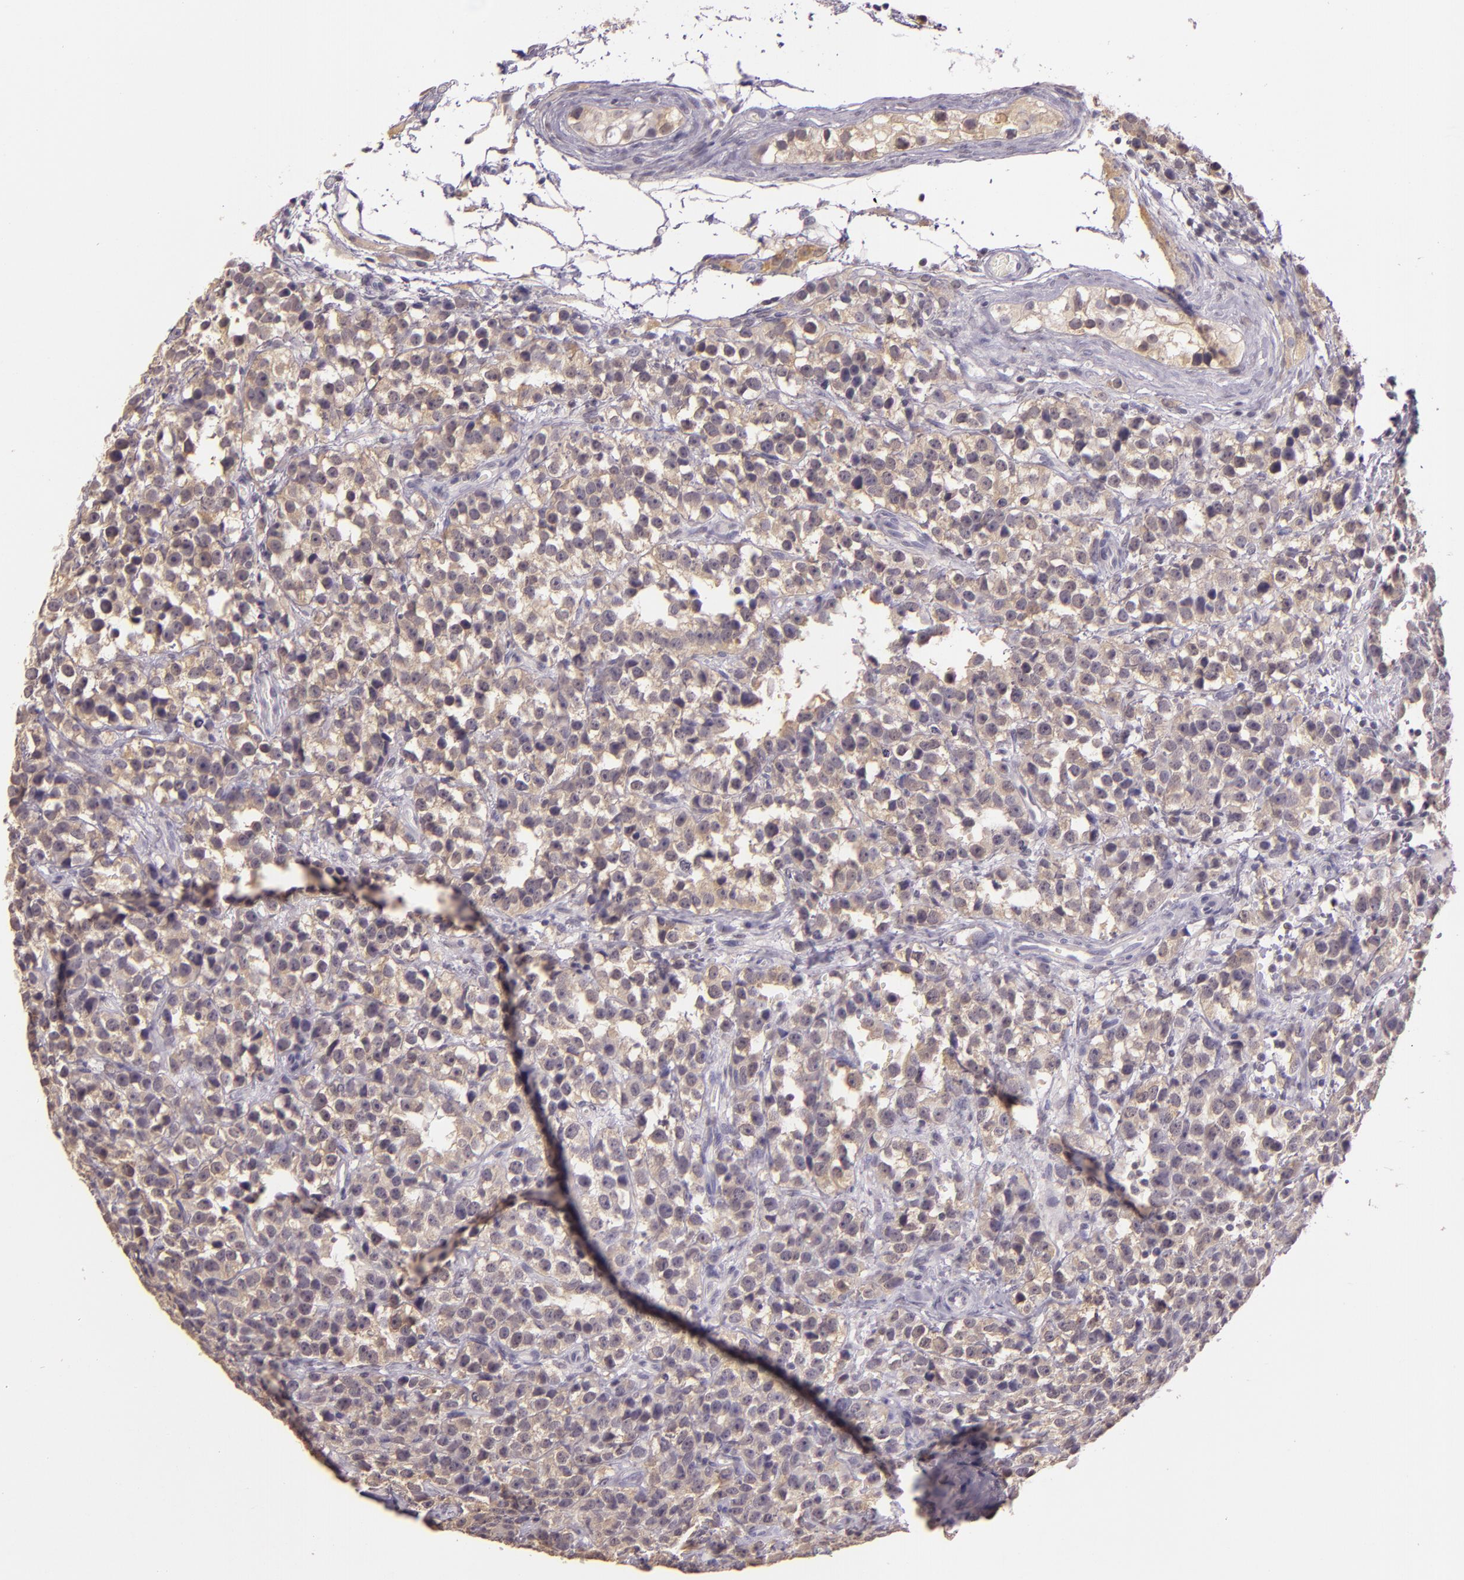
{"staining": {"intensity": "weak", "quantity": "25%-75%", "location": "cytoplasmic/membranous"}, "tissue": "testis cancer", "cell_type": "Tumor cells", "image_type": "cancer", "snomed": [{"axis": "morphology", "description": "Seminoma, NOS"}, {"axis": "topography", "description": "Testis"}], "caption": "Testis cancer tissue demonstrates weak cytoplasmic/membranous staining in approximately 25%-75% of tumor cells, visualized by immunohistochemistry. The staining was performed using DAB (3,3'-diaminobenzidine) to visualize the protein expression in brown, while the nuclei were stained in blue with hematoxylin (Magnification: 20x).", "gene": "HSPA8", "patient": {"sex": "male", "age": 25}}